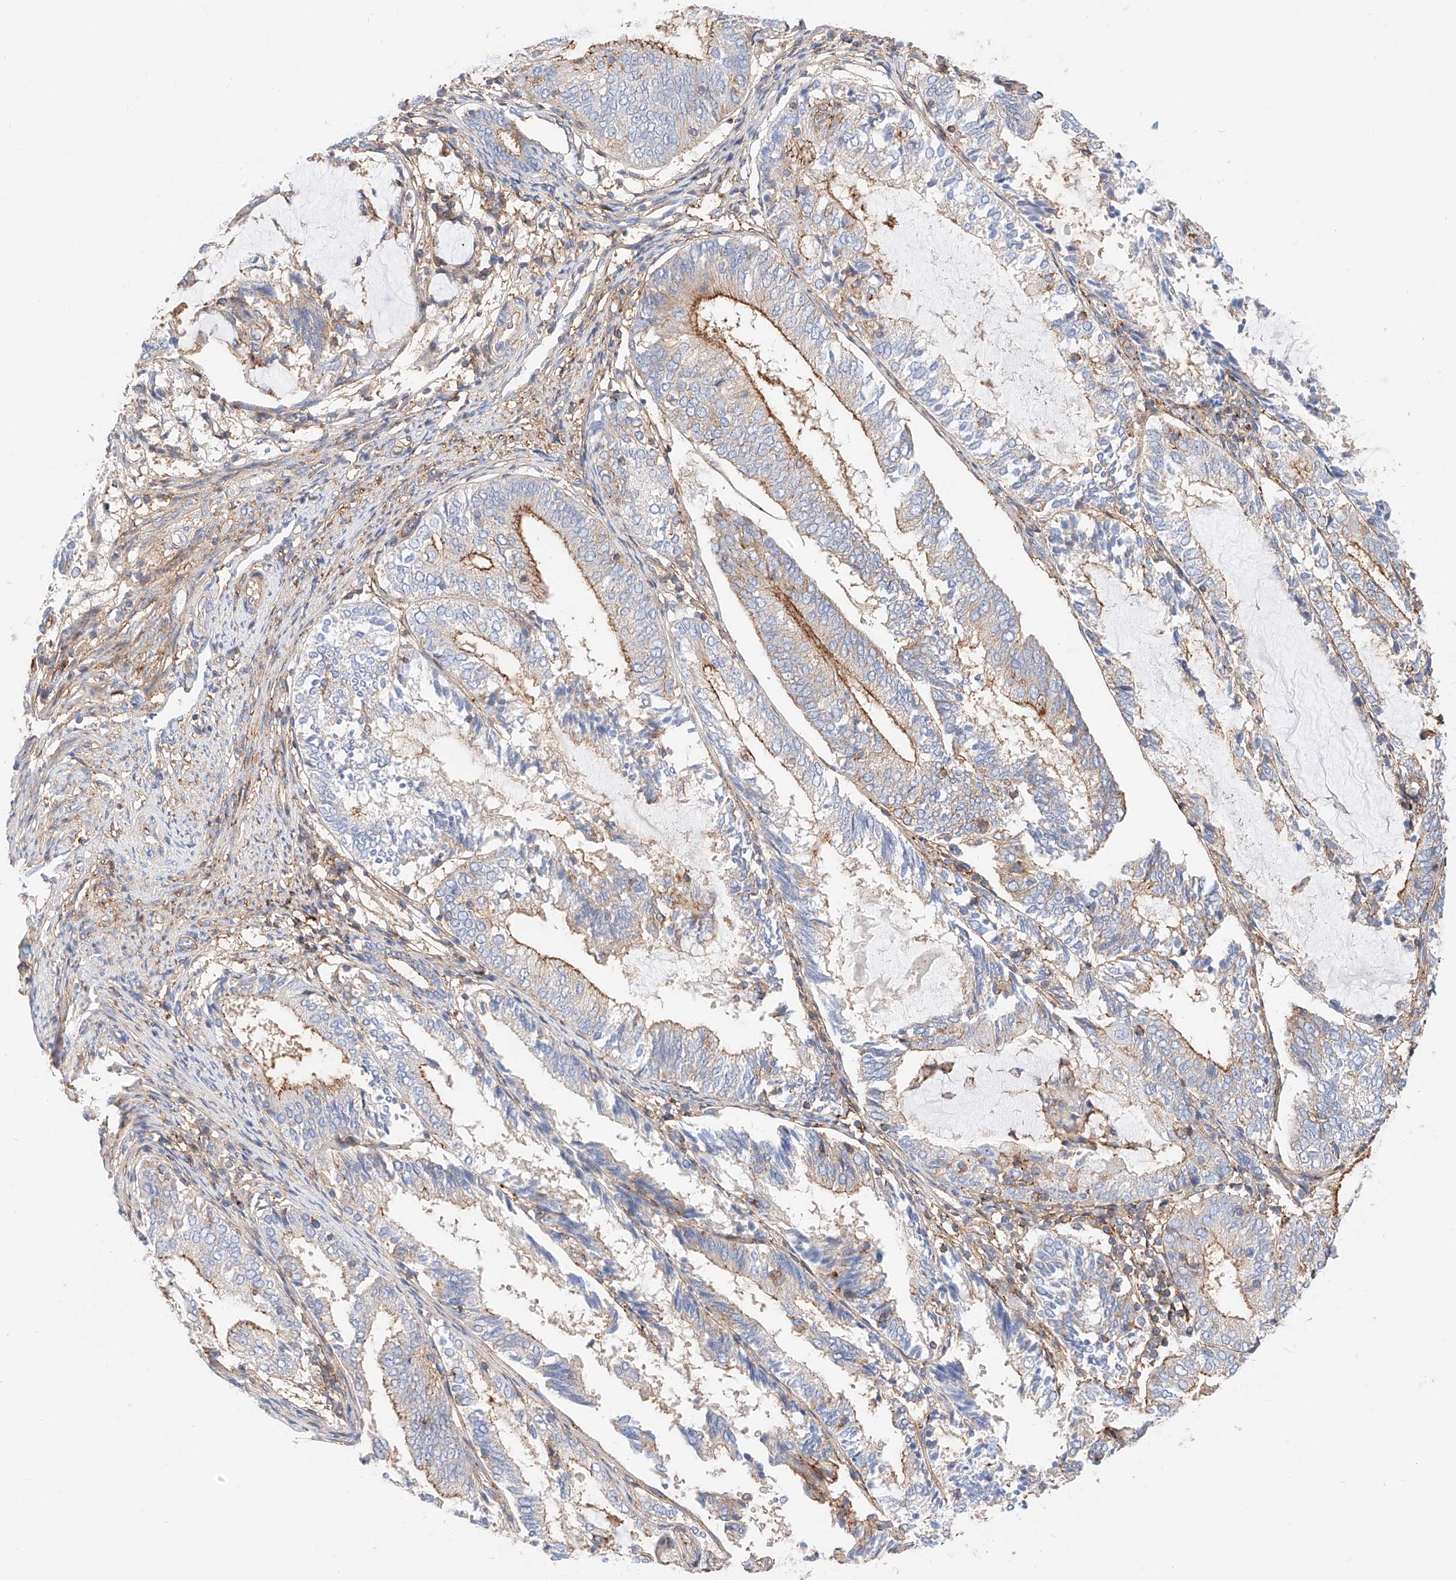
{"staining": {"intensity": "moderate", "quantity": "25%-75%", "location": "cytoplasmic/membranous"}, "tissue": "endometrial cancer", "cell_type": "Tumor cells", "image_type": "cancer", "snomed": [{"axis": "morphology", "description": "Adenocarcinoma, NOS"}, {"axis": "topography", "description": "Endometrium"}], "caption": "Endometrial cancer was stained to show a protein in brown. There is medium levels of moderate cytoplasmic/membranous staining in about 25%-75% of tumor cells.", "gene": "HAUS4", "patient": {"sex": "female", "age": 81}}